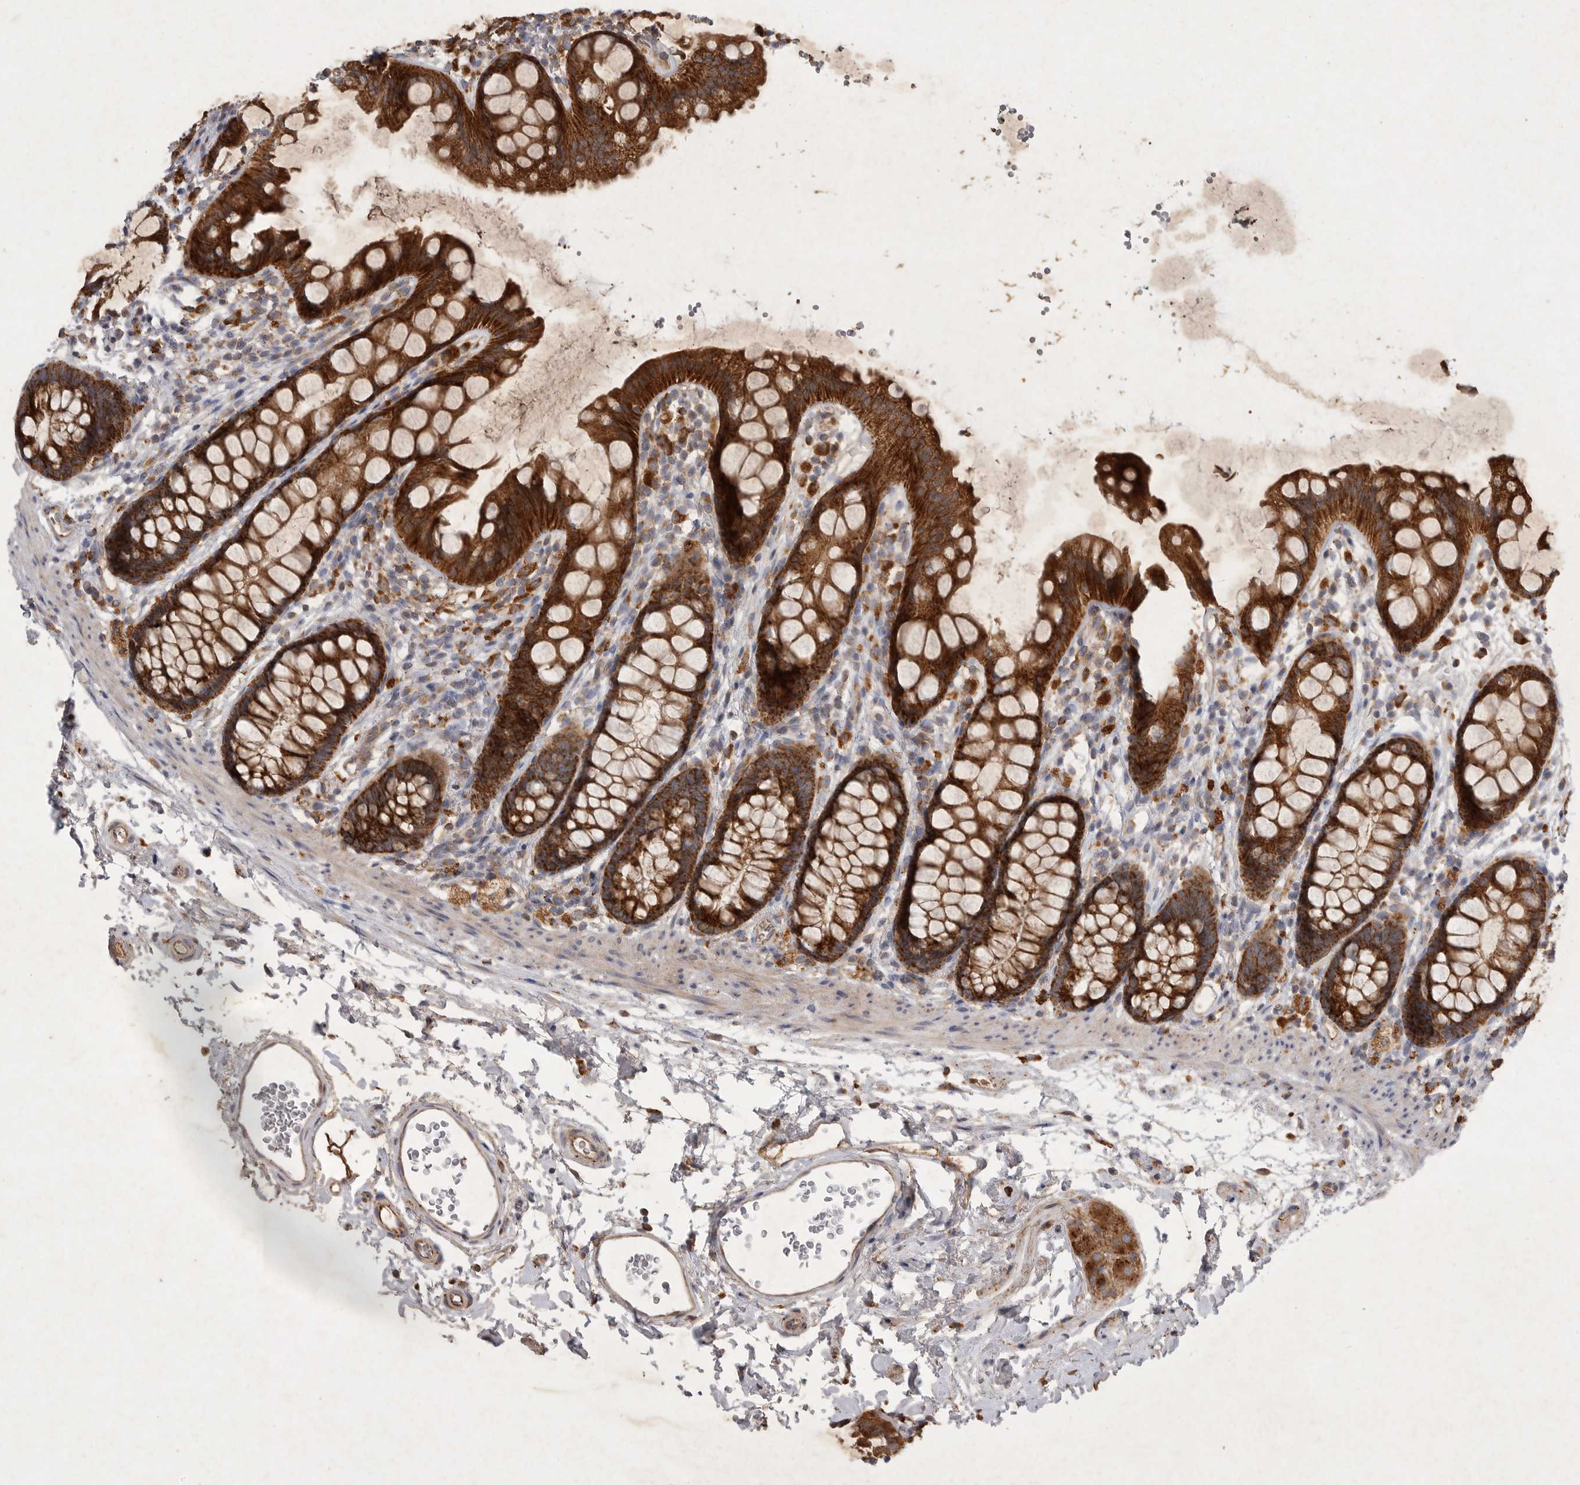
{"staining": {"intensity": "strong", "quantity": ">75%", "location": "cytoplasmic/membranous"}, "tissue": "rectum", "cell_type": "Glandular cells", "image_type": "normal", "snomed": [{"axis": "morphology", "description": "Normal tissue, NOS"}, {"axis": "topography", "description": "Rectum"}], "caption": "Immunohistochemical staining of unremarkable rectum displays >75% levels of strong cytoplasmic/membranous protein staining in approximately >75% of glandular cells.", "gene": "MRPL41", "patient": {"sex": "female", "age": 65}}